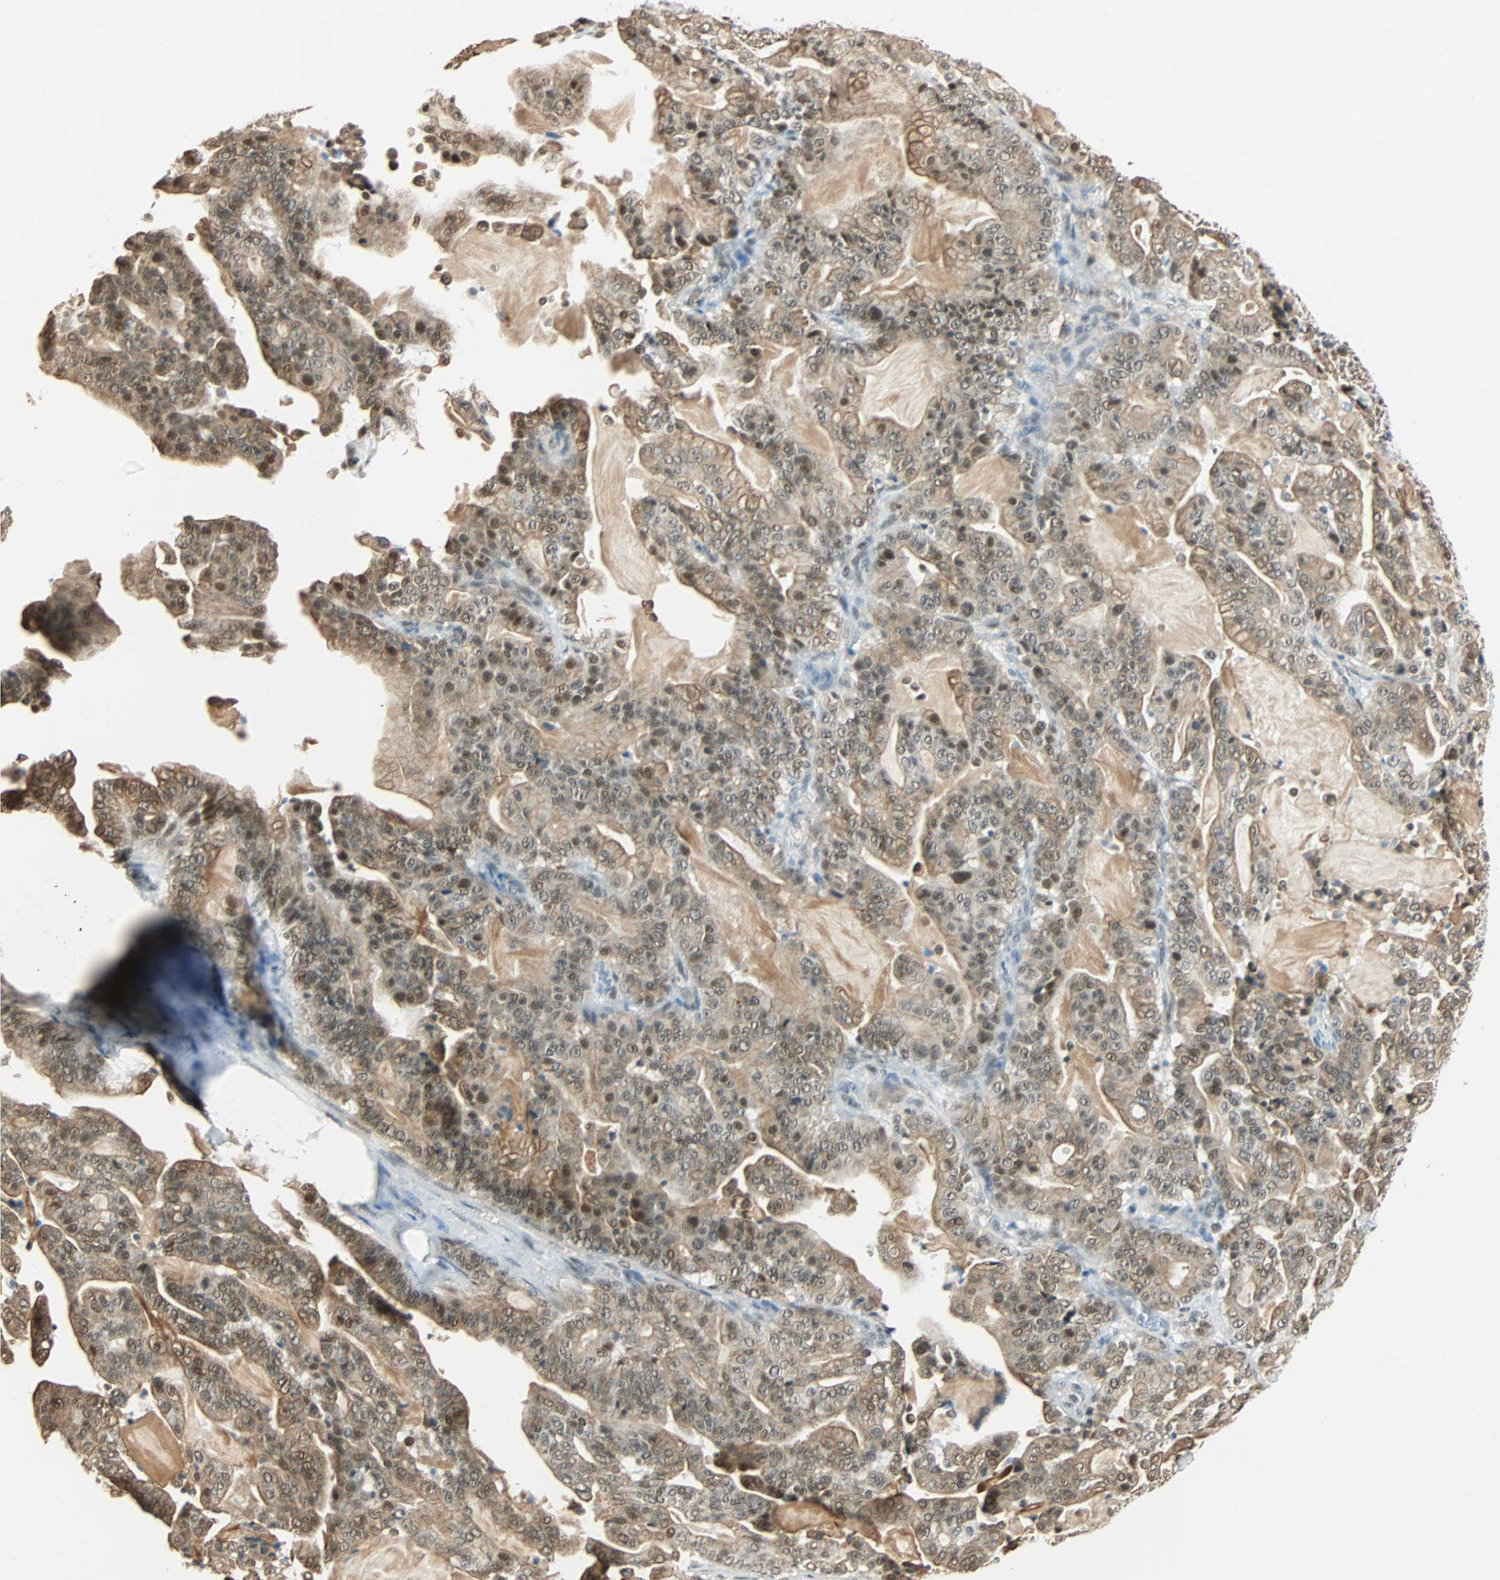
{"staining": {"intensity": "moderate", "quantity": "<25%", "location": "cytoplasmic/membranous,nuclear"}, "tissue": "pancreatic cancer", "cell_type": "Tumor cells", "image_type": "cancer", "snomed": [{"axis": "morphology", "description": "Adenocarcinoma, NOS"}, {"axis": "topography", "description": "Pancreas"}], "caption": "This histopathology image exhibits IHC staining of adenocarcinoma (pancreatic), with low moderate cytoplasmic/membranous and nuclear positivity in about <25% of tumor cells.", "gene": "NELFE", "patient": {"sex": "male", "age": 63}}